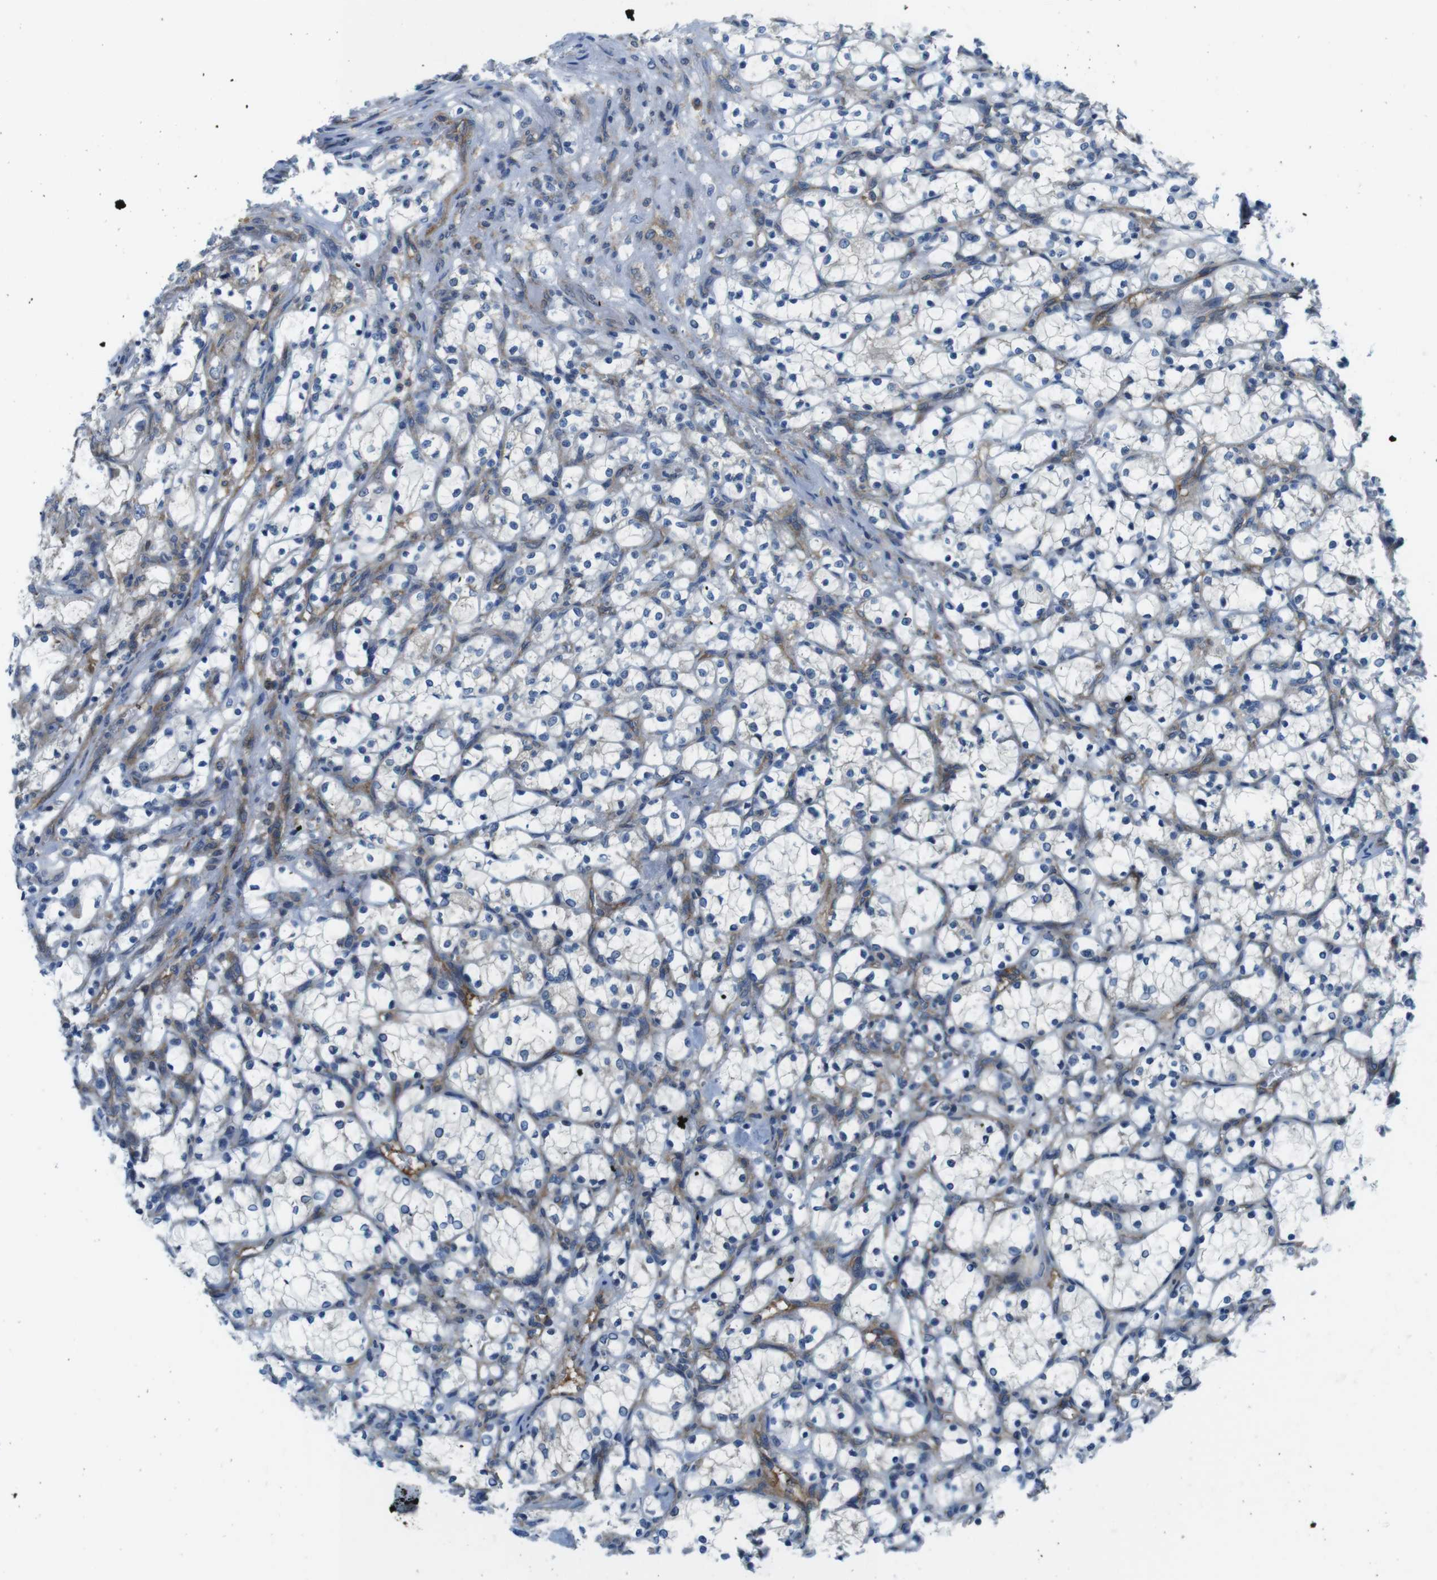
{"staining": {"intensity": "negative", "quantity": "none", "location": "none"}, "tissue": "renal cancer", "cell_type": "Tumor cells", "image_type": "cancer", "snomed": [{"axis": "morphology", "description": "Adenocarcinoma, NOS"}, {"axis": "topography", "description": "Kidney"}], "caption": "Immunohistochemistry histopathology image of human renal cancer (adenocarcinoma) stained for a protein (brown), which displays no staining in tumor cells.", "gene": "EIF2B5", "patient": {"sex": "female", "age": 69}}